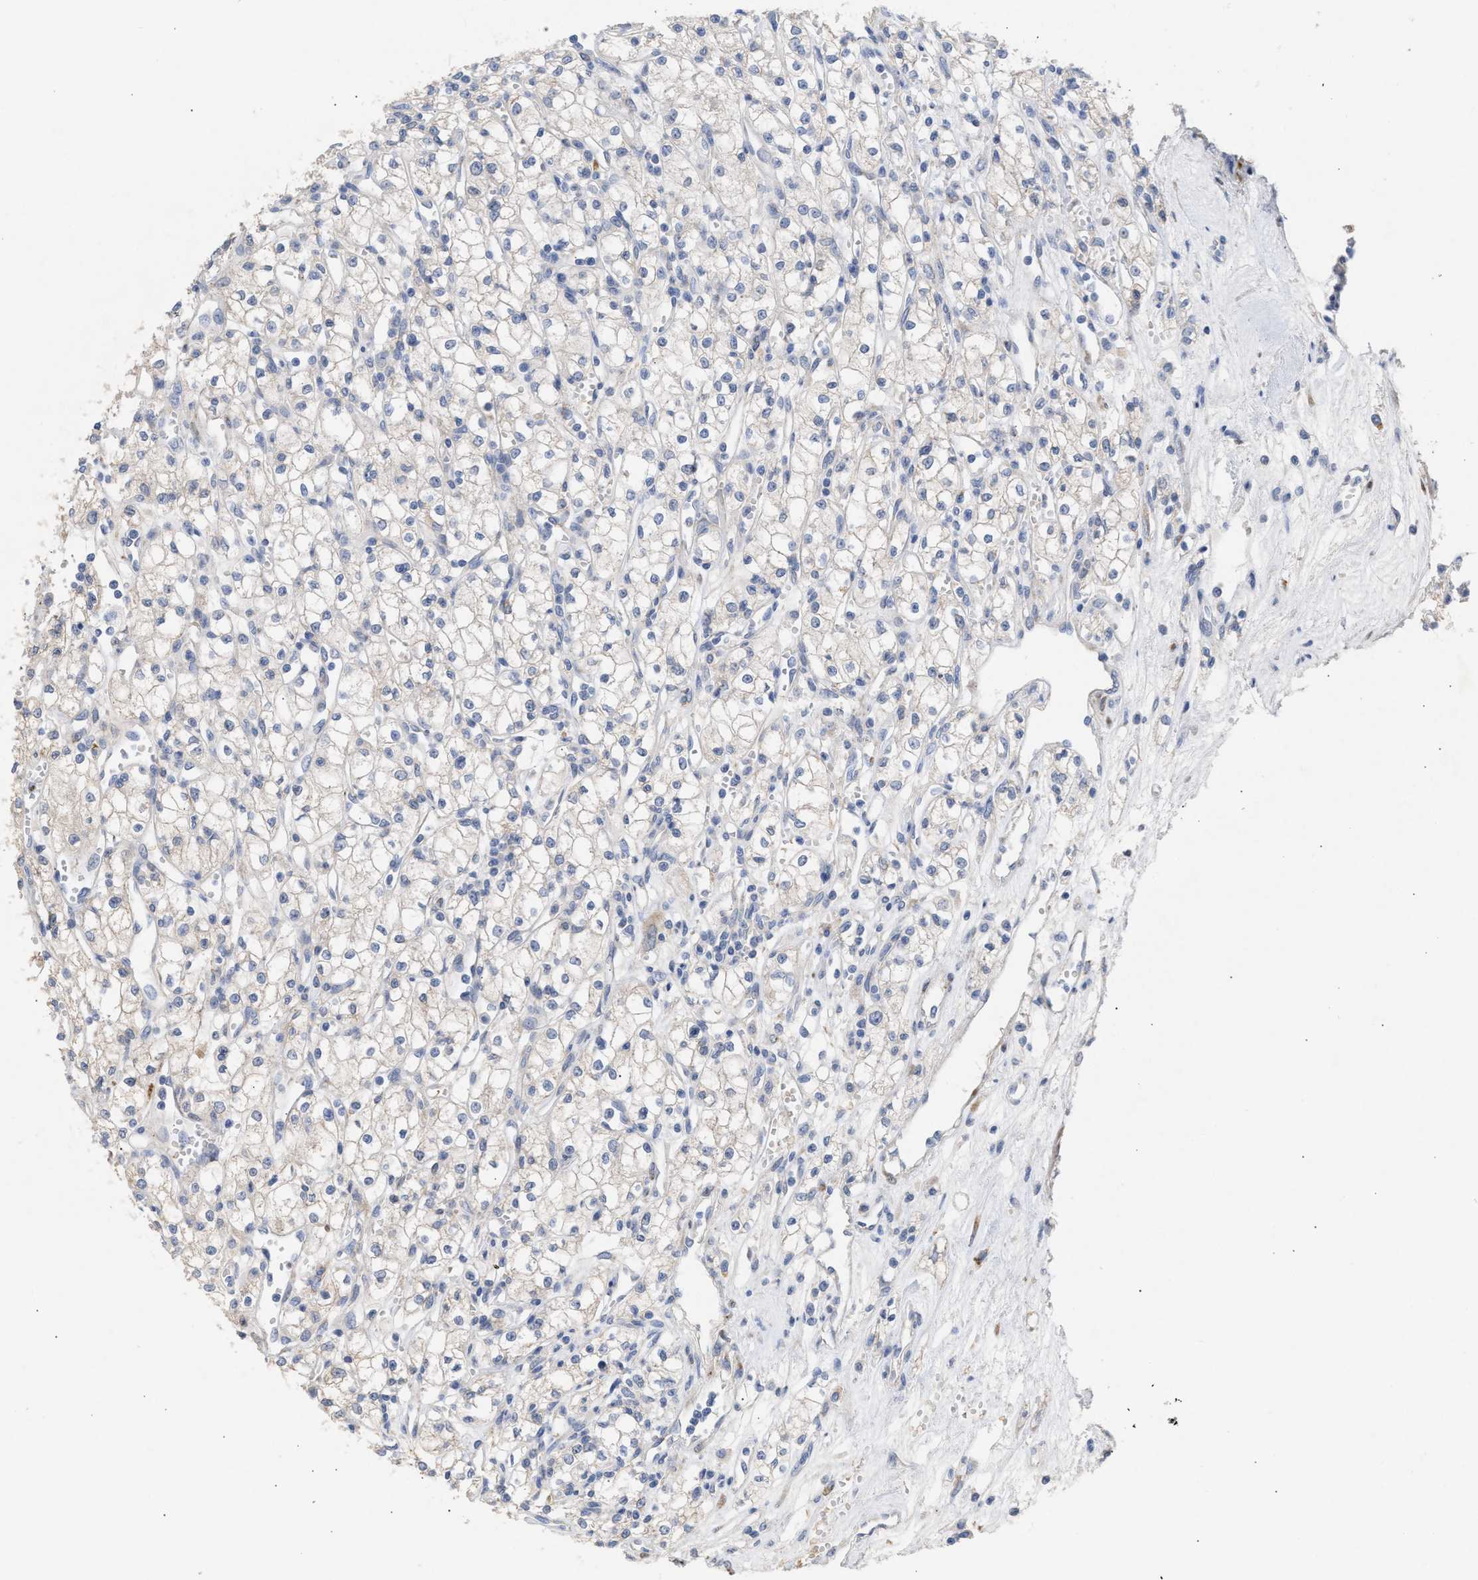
{"staining": {"intensity": "negative", "quantity": "none", "location": "none"}, "tissue": "renal cancer", "cell_type": "Tumor cells", "image_type": "cancer", "snomed": [{"axis": "morphology", "description": "Adenocarcinoma, NOS"}, {"axis": "topography", "description": "Kidney"}], "caption": "Immunohistochemical staining of human renal adenocarcinoma reveals no significant staining in tumor cells.", "gene": "SELENOM", "patient": {"sex": "male", "age": 59}}